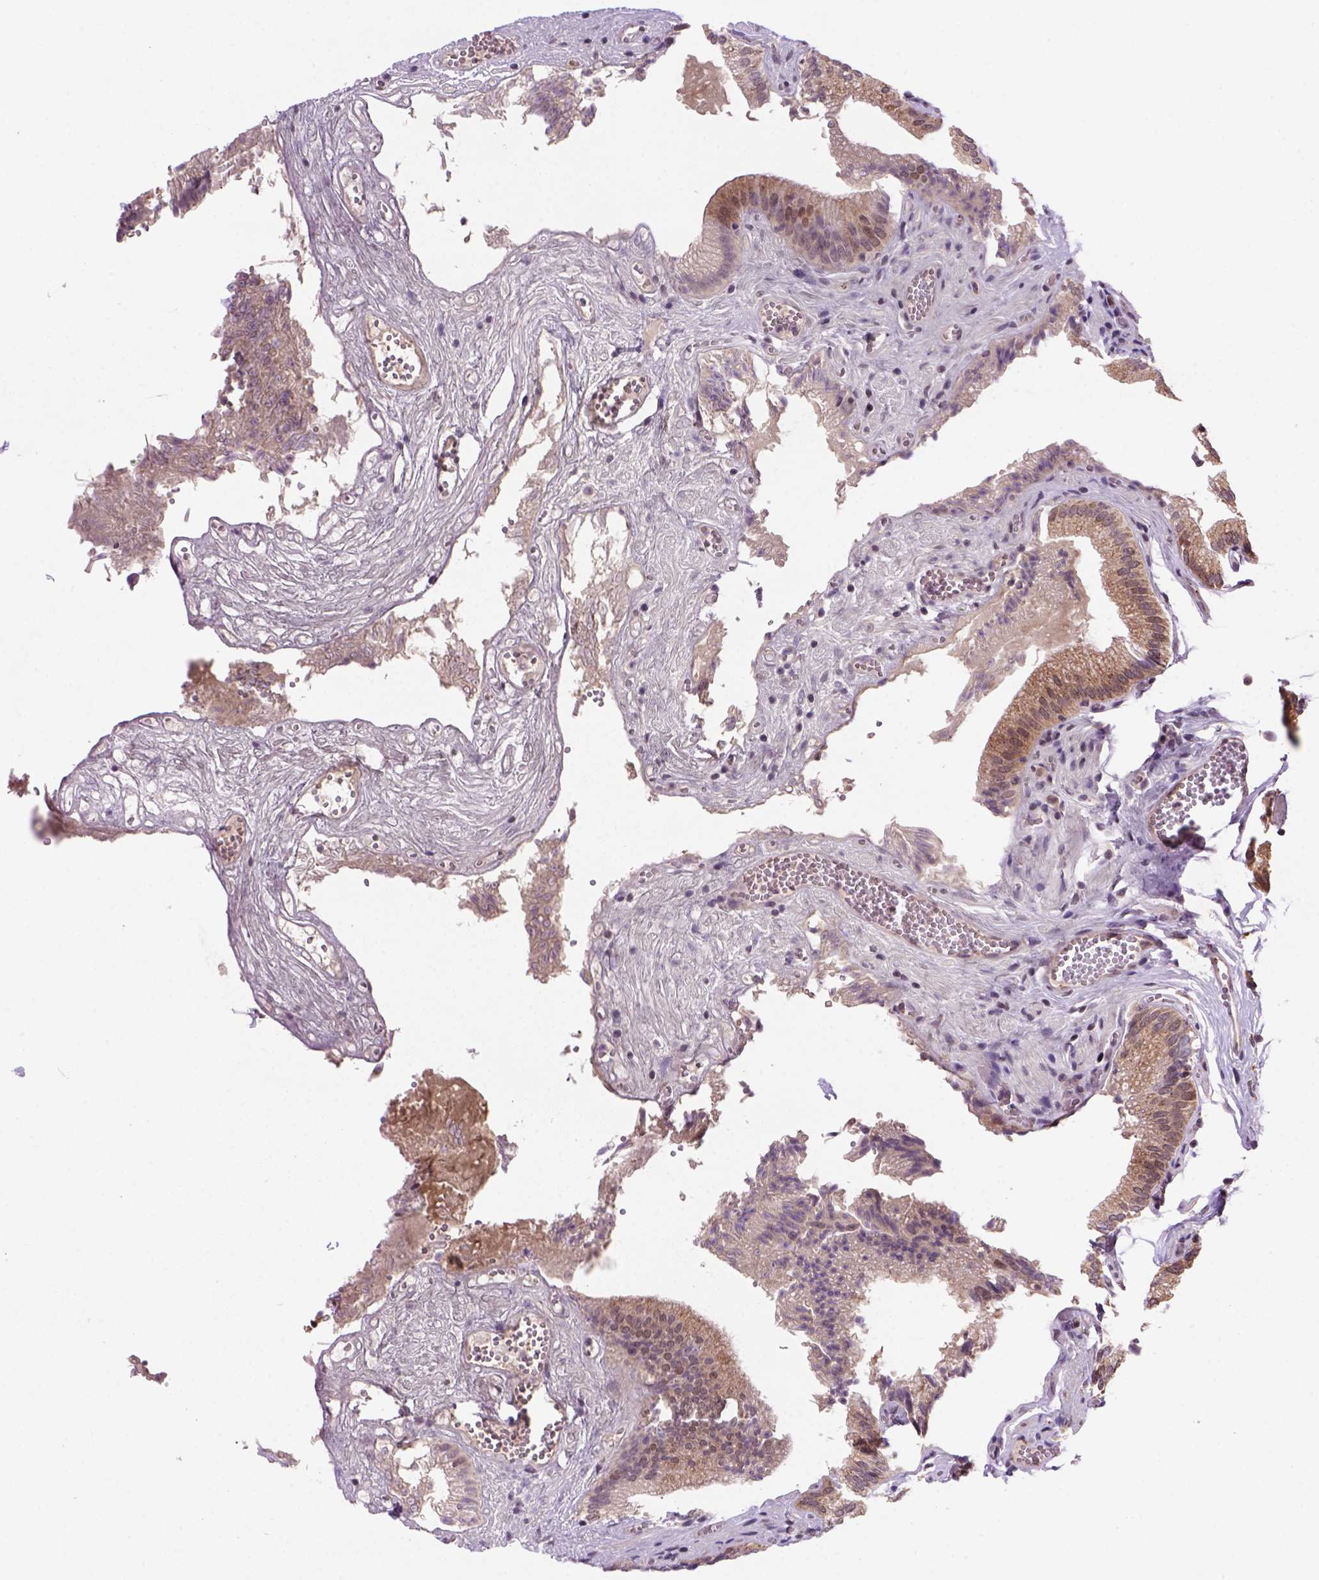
{"staining": {"intensity": "strong", "quantity": ">75%", "location": "cytoplasmic/membranous"}, "tissue": "gallbladder", "cell_type": "Glandular cells", "image_type": "normal", "snomed": [{"axis": "morphology", "description": "Normal tissue, NOS"}, {"axis": "topography", "description": "Gallbladder"}, {"axis": "topography", "description": "Peripheral nerve tissue"}], "caption": "Brown immunohistochemical staining in unremarkable human gallbladder shows strong cytoplasmic/membranous positivity in about >75% of glandular cells.", "gene": "FZD7", "patient": {"sex": "male", "age": 17}}